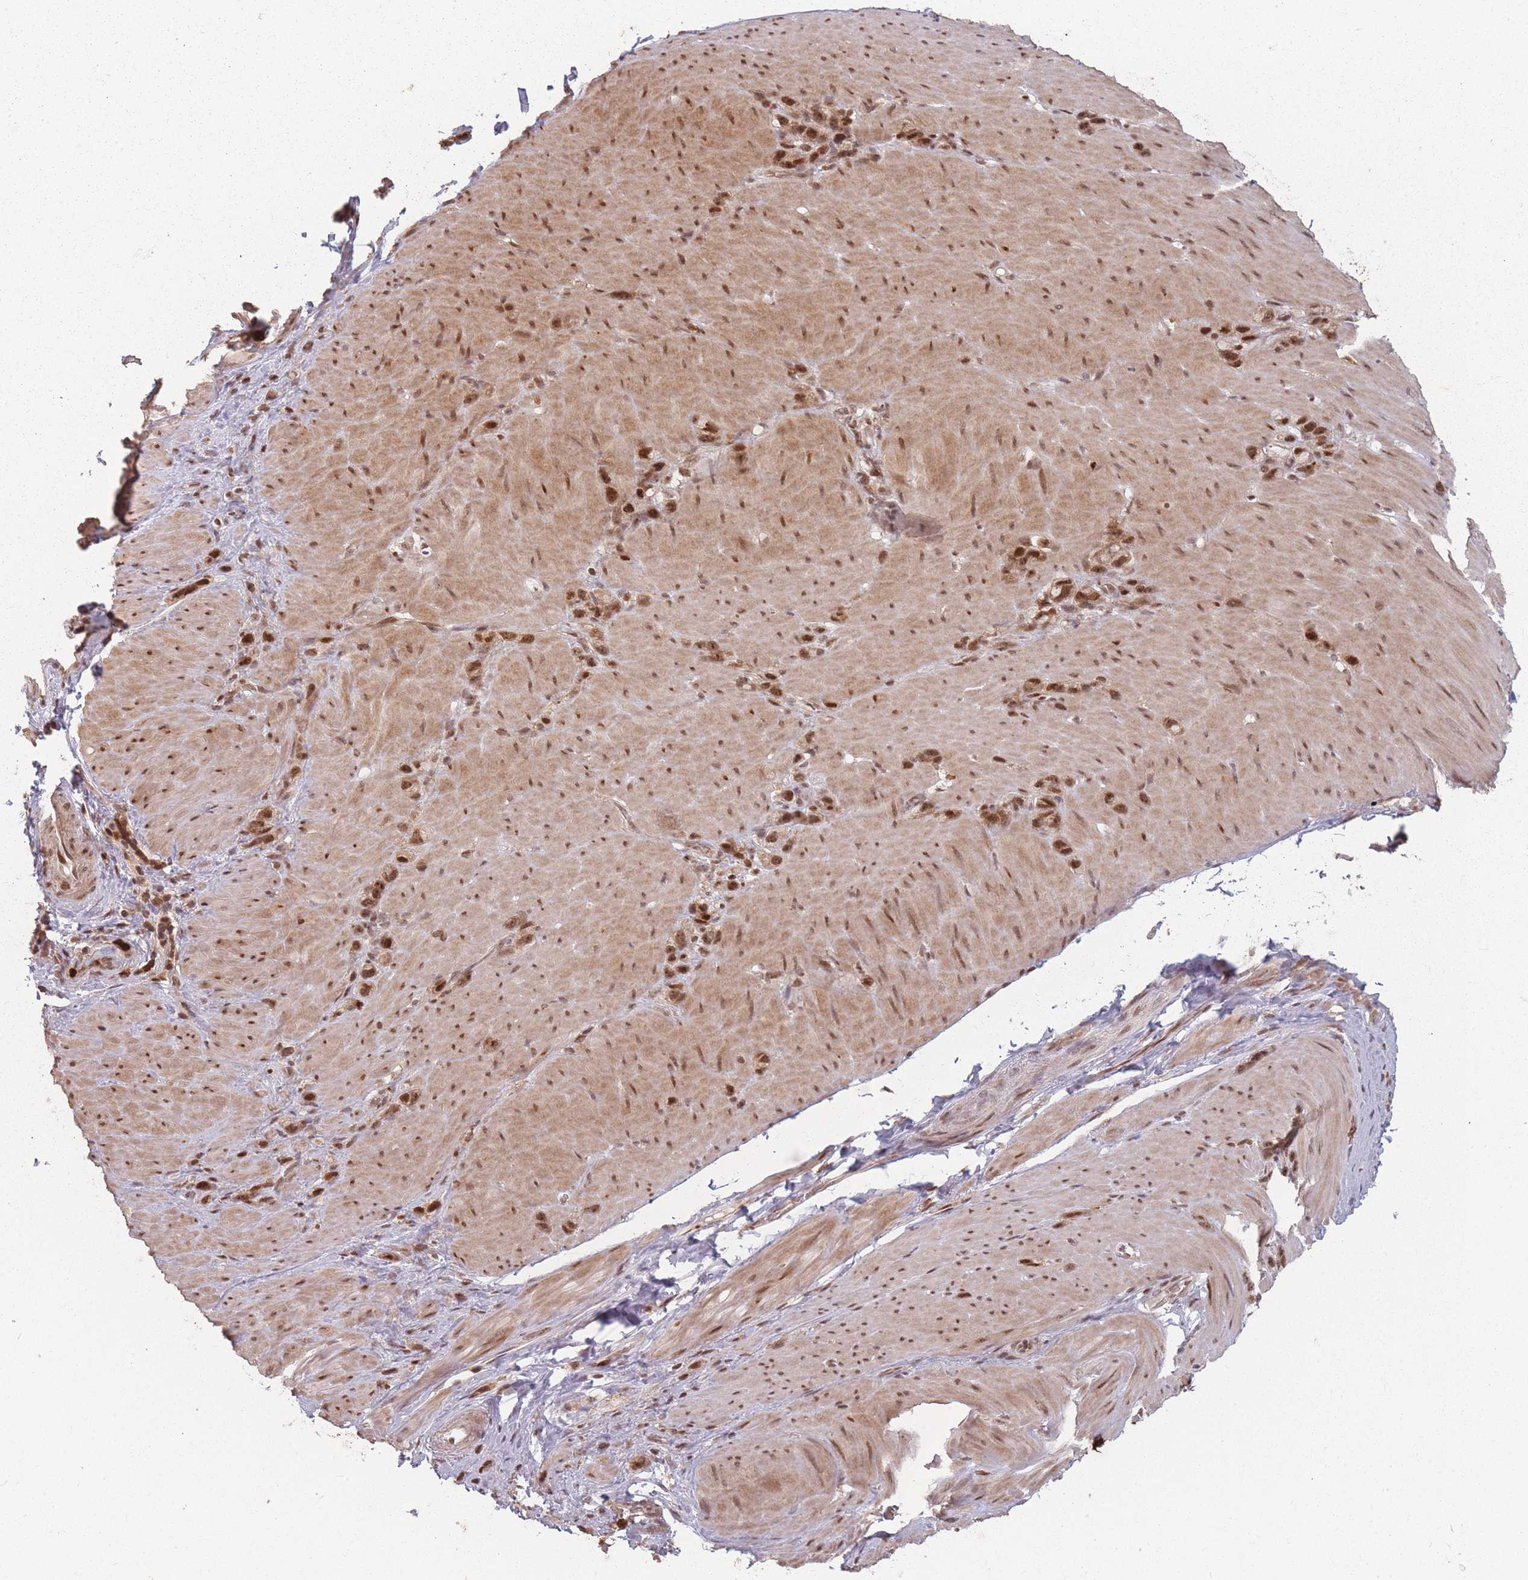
{"staining": {"intensity": "moderate", "quantity": ">75%", "location": "nuclear"}, "tissue": "stomach cancer", "cell_type": "Tumor cells", "image_type": "cancer", "snomed": [{"axis": "morphology", "description": "Adenocarcinoma, NOS"}, {"axis": "topography", "description": "Stomach"}], "caption": "Moderate nuclear positivity for a protein is identified in approximately >75% of tumor cells of adenocarcinoma (stomach) using IHC.", "gene": "WDR55", "patient": {"sex": "female", "age": 65}}